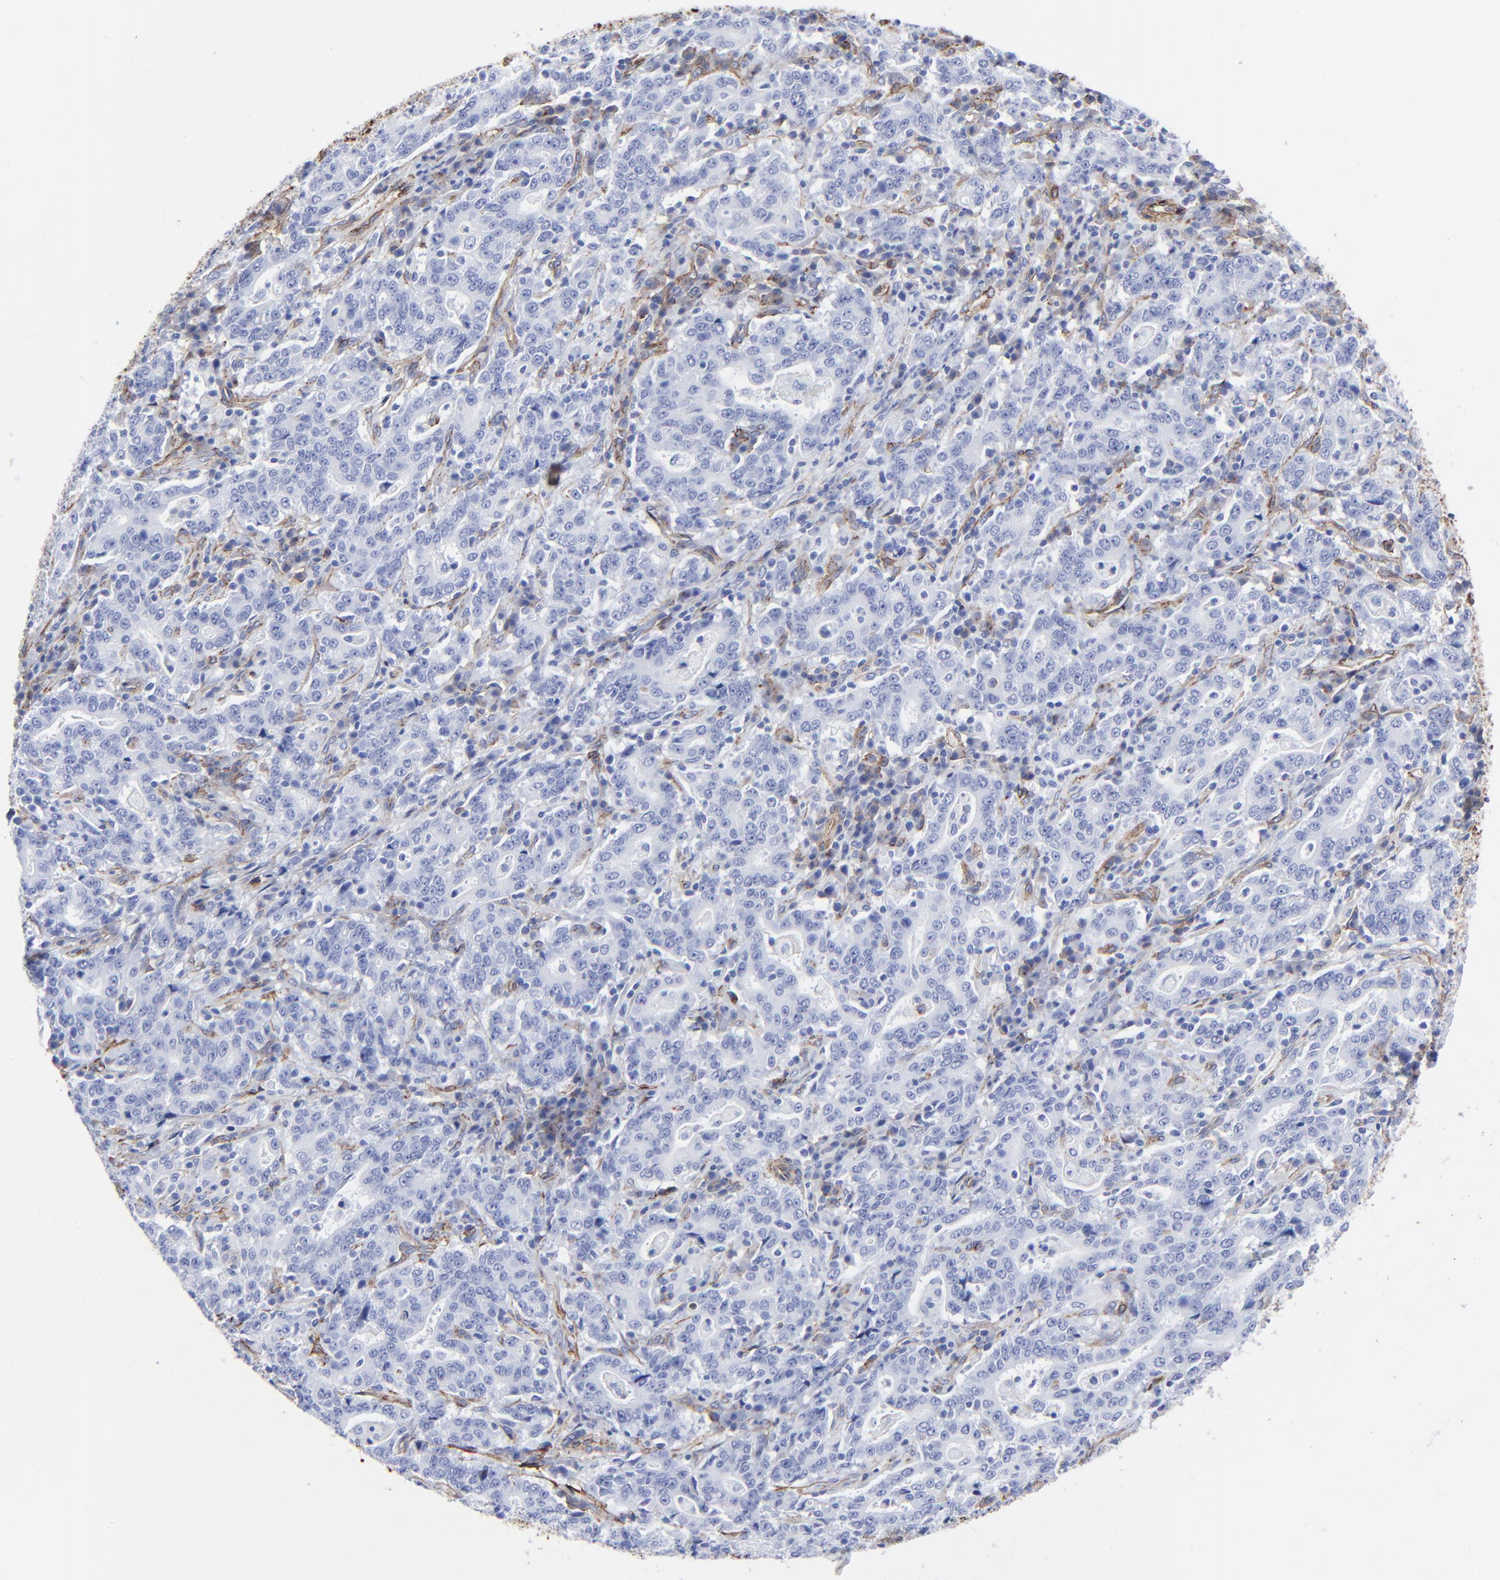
{"staining": {"intensity": "negative", "quantity": "none", "location": "none"}, "tissue": "stomach cancer", "cell_type": "Tumor cells", "image_type": "cancer", "snomed": [{"axis": "morphology", "description": "Normal tissue, NOS"}, {"axis": "morphology", "description": "Adenocarcinoma, NOS"}, {"axis": "topography", "description": "Stomach, upper"}, {"axis": "topography", "description": "Stomach"}], "caption": "The immunohistochemistry photomicrograph has no significant staining in tumor cells of adenocarcinoma (stomach) tissue.", "gene": "CAV1", "patient": {"sex": "male", "age": 59}}